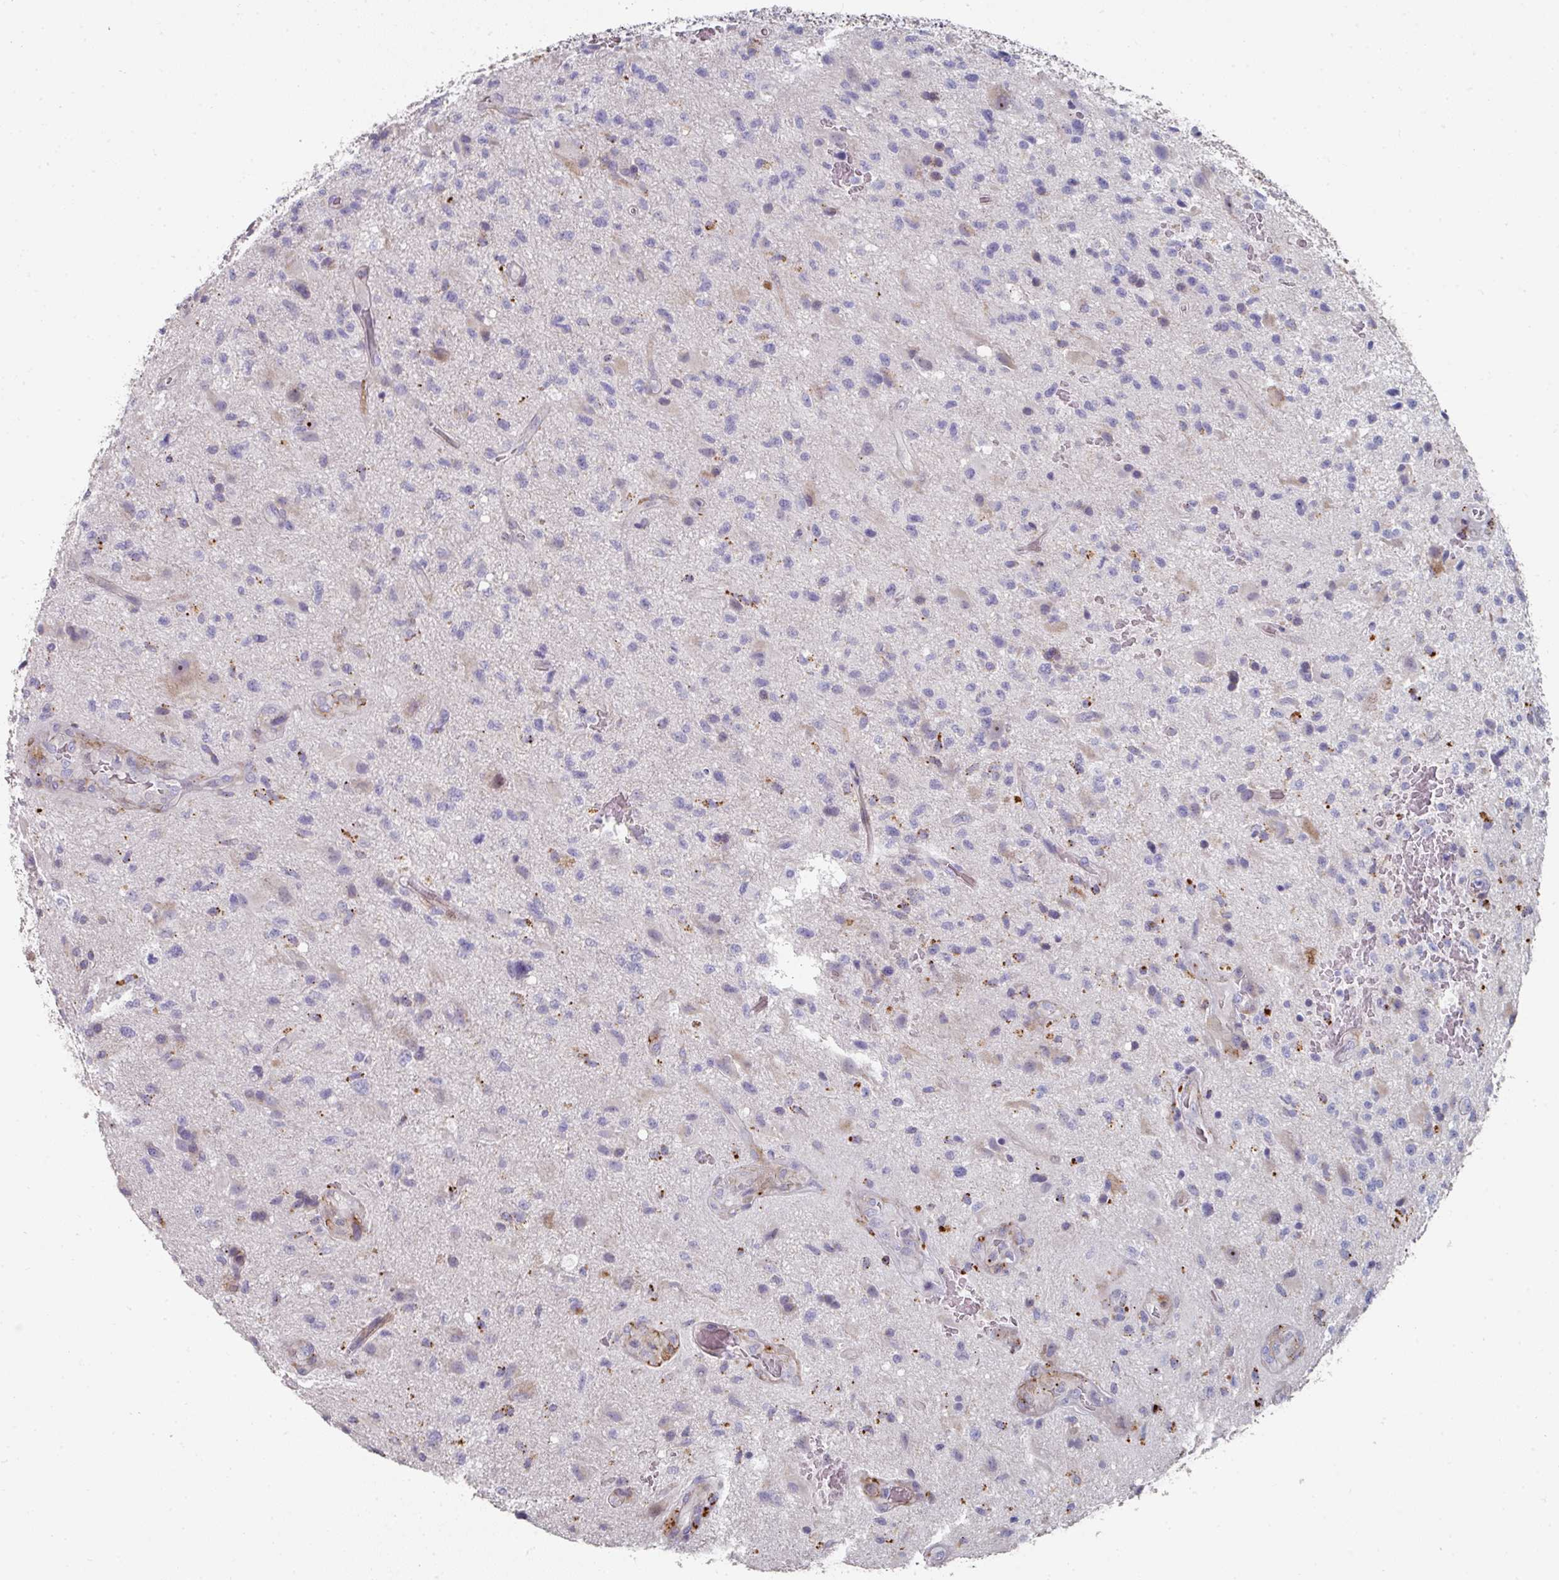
{"staining": {"intensity": "negative", "quantity": "none", "location": "none"}, "tissue": "glioma", "cell_type": "Tumor cells", "image_type": "cancer", "snomed": [{"axis": "morphology", "description": "Glioma, malignant, High grade"}, {"axis": "topography", "description": "Brain"}], "caption": "An image of glioma stained for a protein displays no brown staining in tumor cells. (Stains: DAB immunohistochemistry with hematoxylin counter stain, Microscopy: brightfield microscopy at high magnification).", "gene": "NT5C1A", "patient": {"sex": "male", "age": 67}}